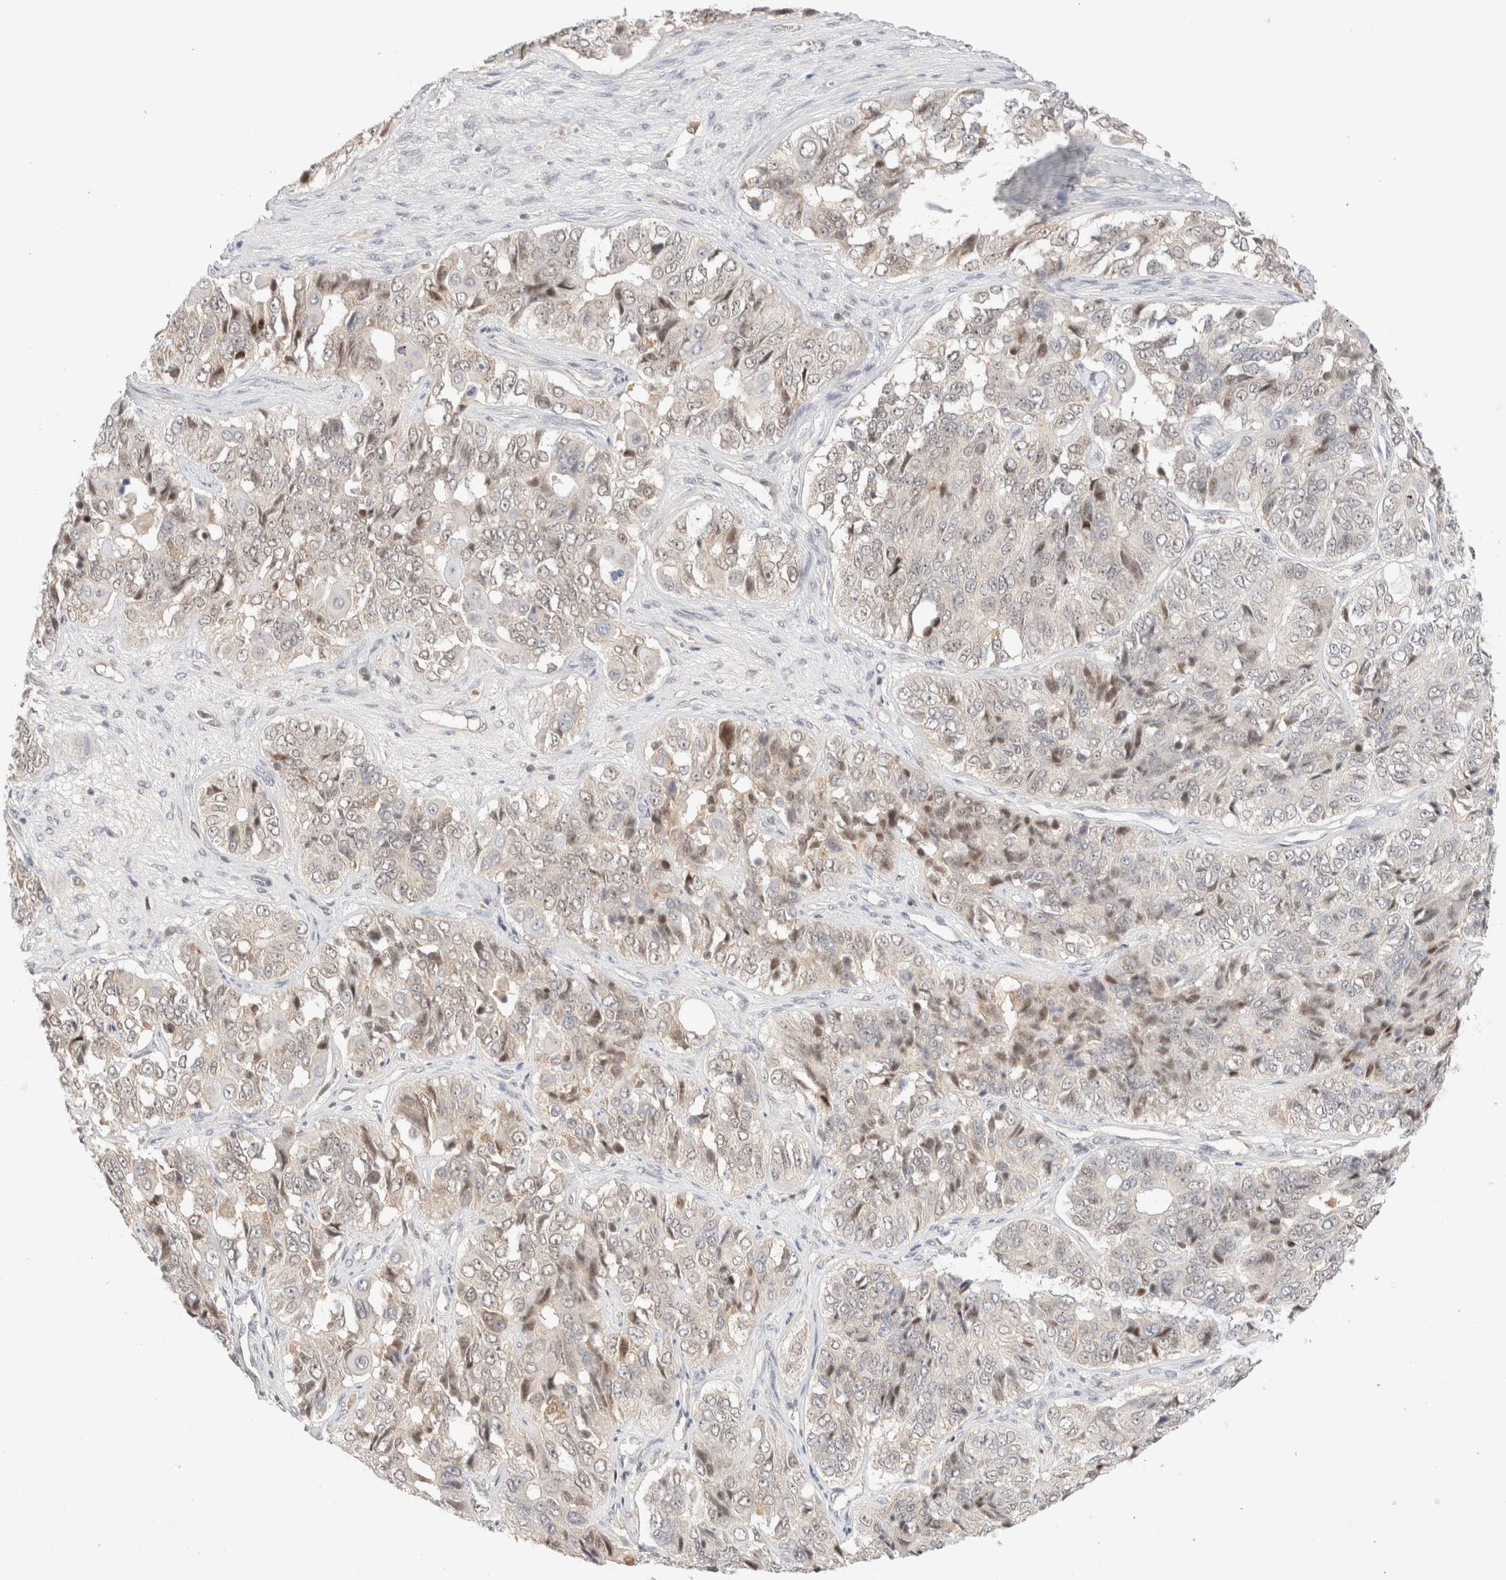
{"staining": {"intensity": "weak", "quantity": "25%-75%", "location": "nuclear"}, "tissue": "ovarian cancer", "cell_type": "Tumor cells", "image_type": "cancer", "snomed": [{"axis": "morphology", "description": "Carcinoma, endometroid"}, {"axis": "topography", "description": "Ovary"}], "caption": "A high-resolution image shows immunohistochemistry staining of ovarian cancer (endometroid carcinoma), which reveals weak nuclear staining in about 25%-75% of tumor cells.", "gene": "MRM3", "patient": {"sex": "female", "age": 51}}